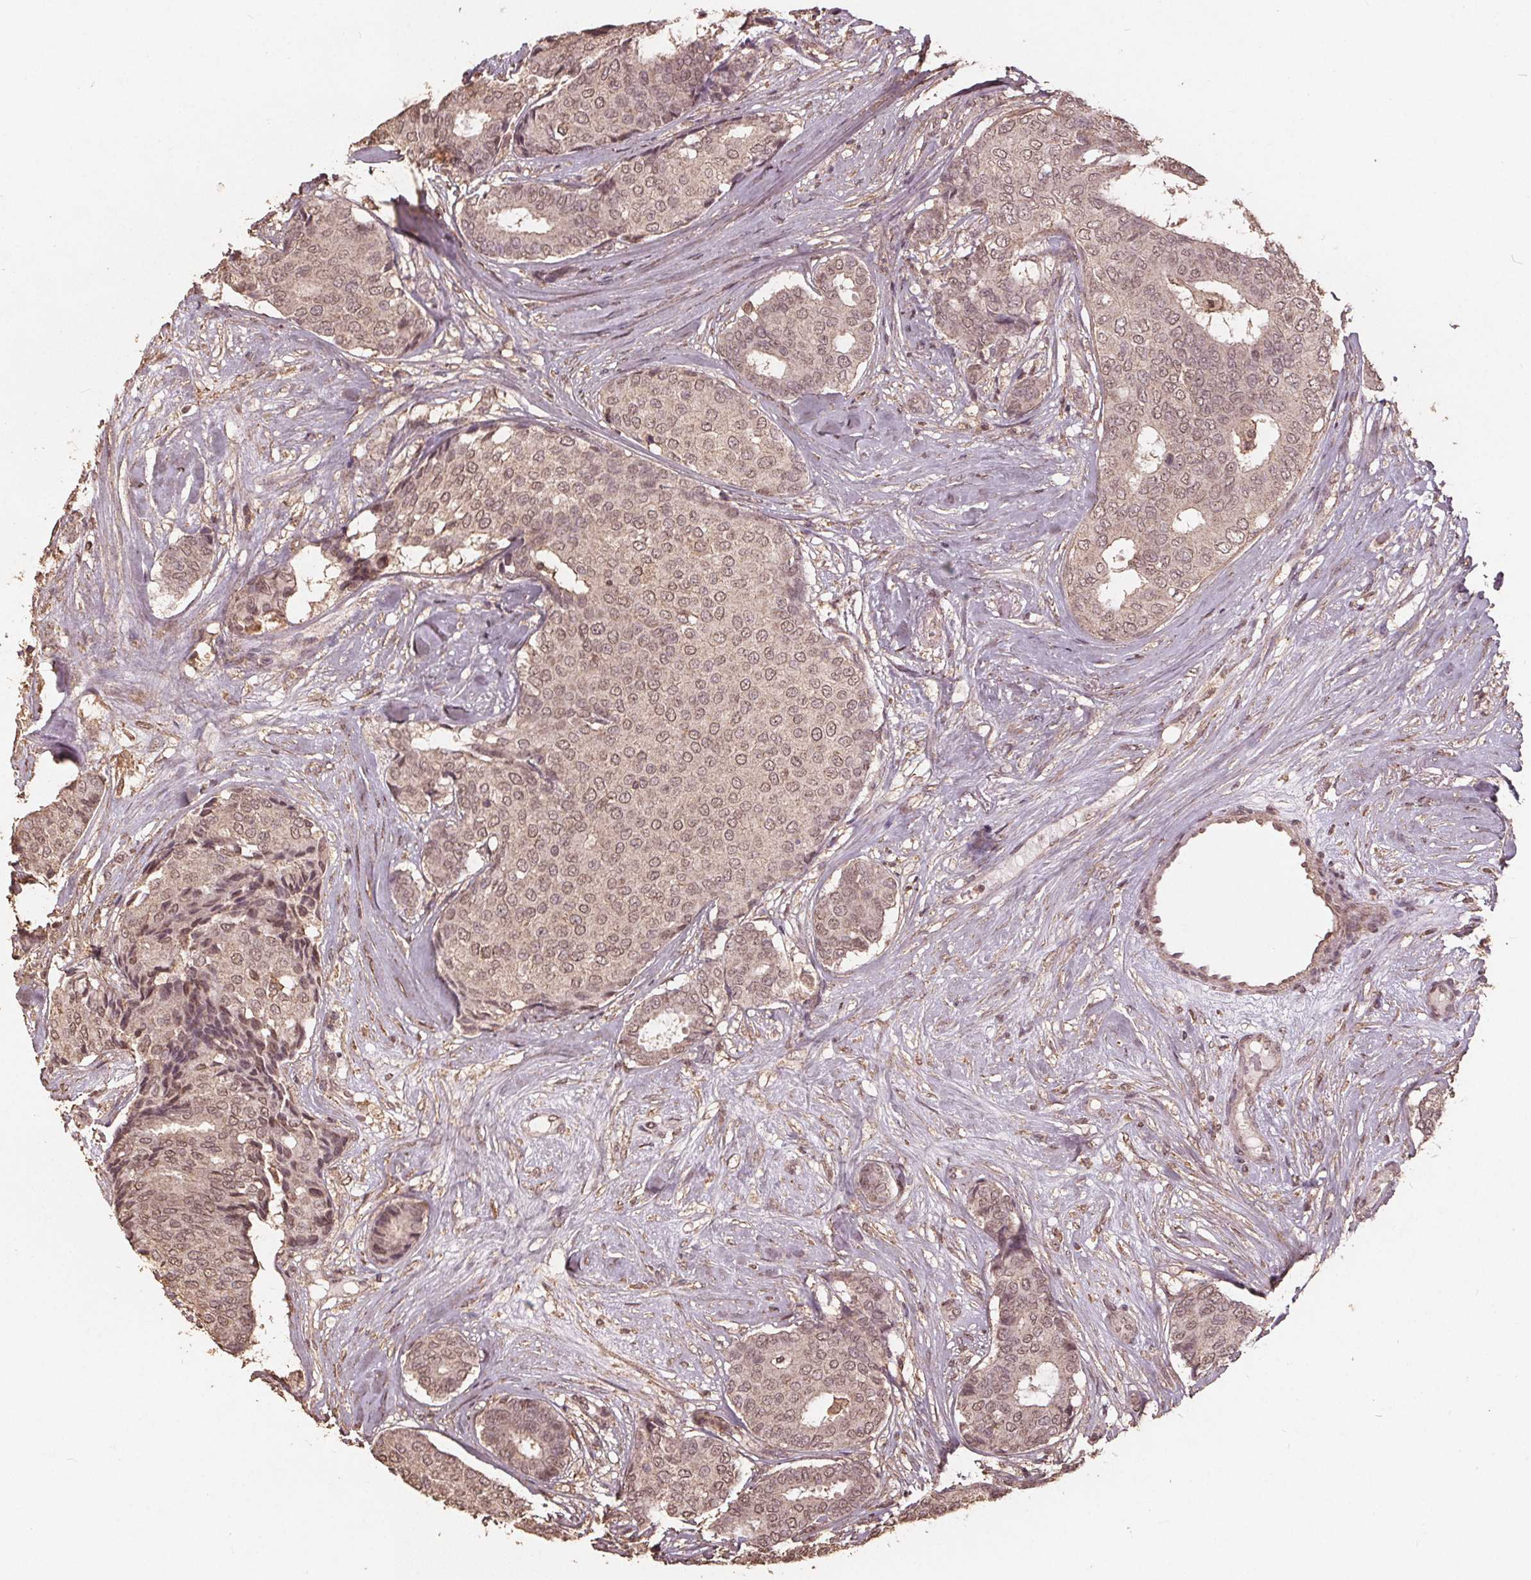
{"staining": {"intensity": "weak", "quantity": ">75%", "location": "nuclear"}, "tissue": "breast cancer", "cell_type": "Tumor cells", "image_type": "cancer", "snomed": [{"axis": "morphology", "description": "Duct carcinoma"}, {"axis": "topography", "description": "Breast"}], "caption": "Weak nuclear positivity is seen in approximately >75% of tumor cells in breast cancer (intraductal carcinoma). Immunohistochemistry stains the protein in brown and the nuclei are stained blue.", "gene": "DSG3", "patient": {"sex": "female", "age": 75}}